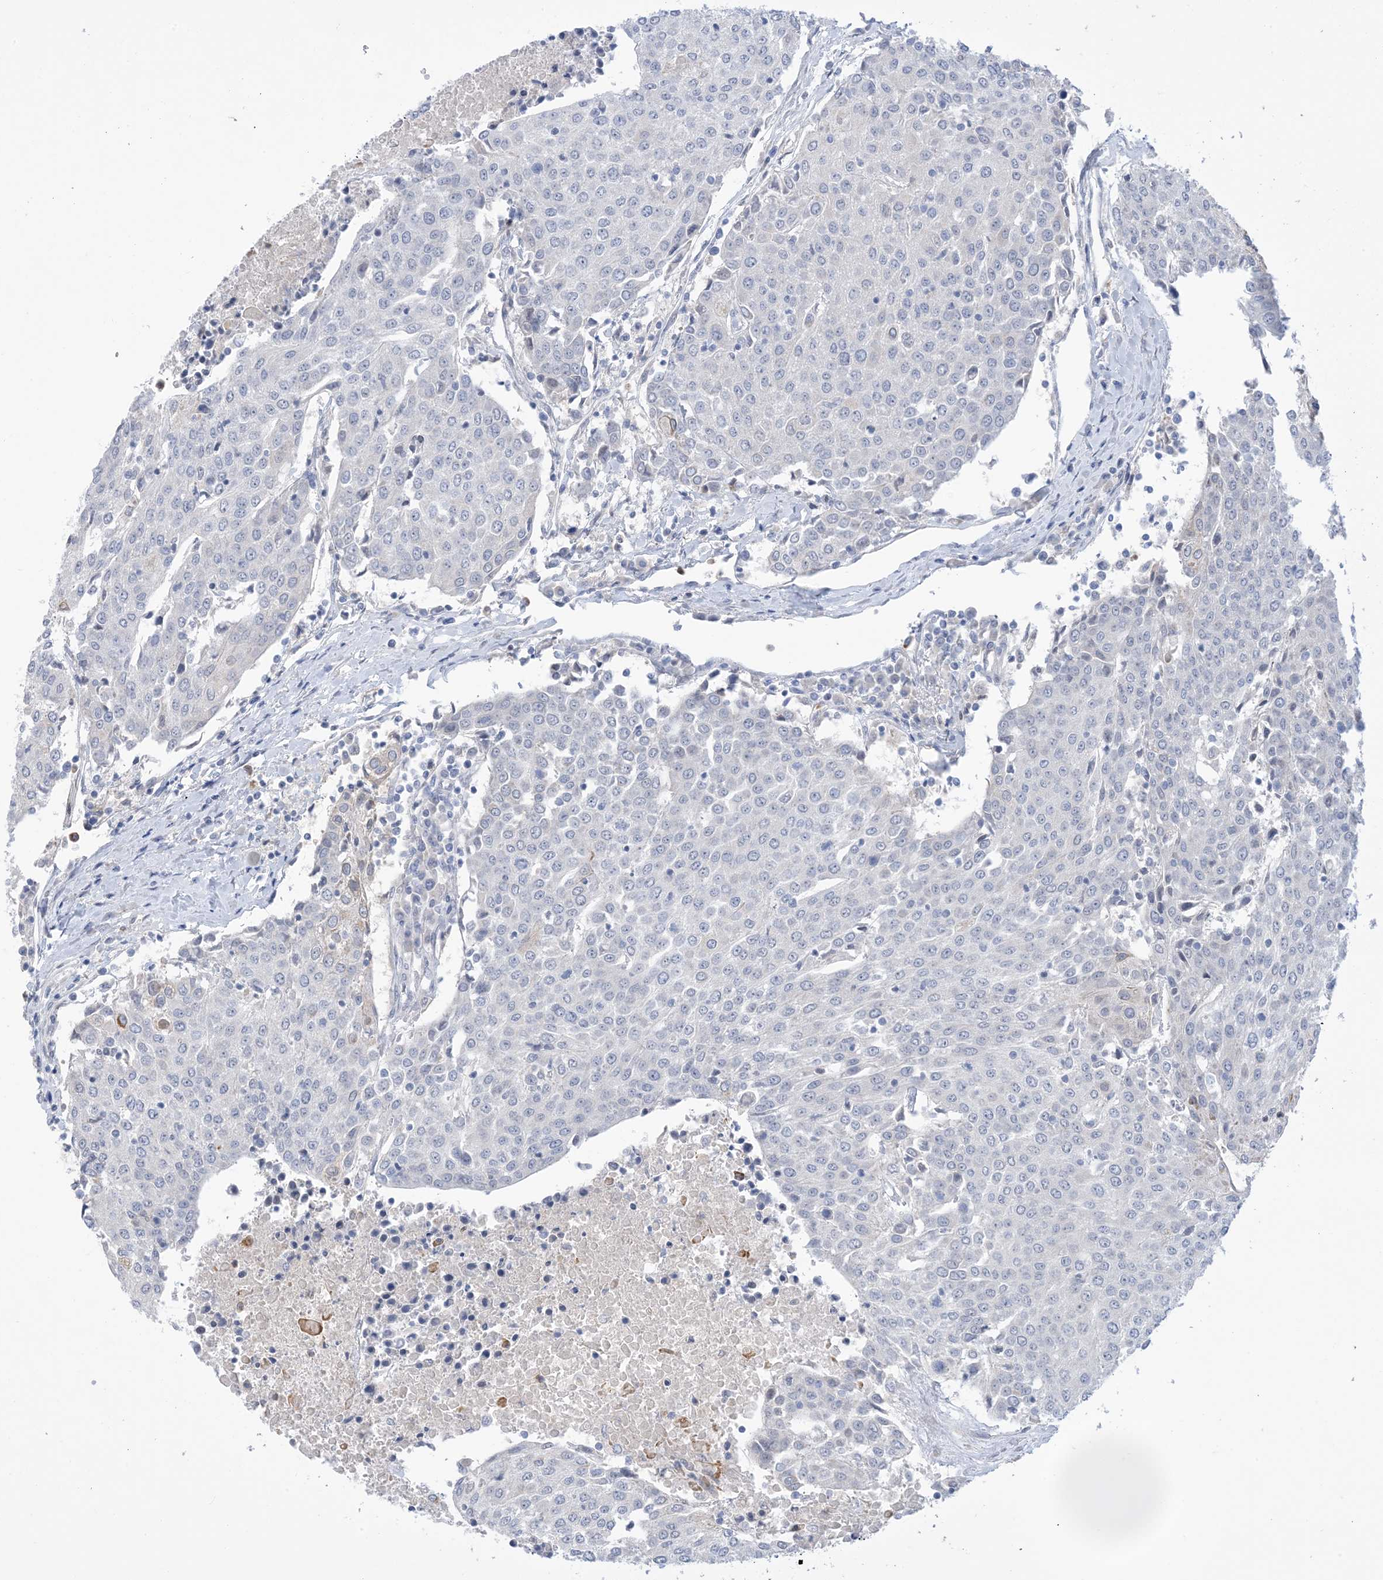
{"staining": {"intensity": "negative", "quantity": "none", "location": "none"}, "tissue": "urothelial cancer", "cell_type": "Tumor cells", "image_type": "cancer", "snomed": [{"axis": "morphology", "description": "Urothelial carcinoma, High grade"}, {"axis": "topography", "description": "Urinary bladder"}], "caption": "High power microscopy photomicrograph of an immunohistochemistry image of urothelial cancer, revealing no significant expression in tumor cells. Brightfield microscopy of immunohistochemistry stained with DAB (3,3'-diaminobenzidine) (brown) and hematoxylin (blue), captured at high magnification.", "gene": "TTYH1", "patient": {"sex": "female", "age": 85}}